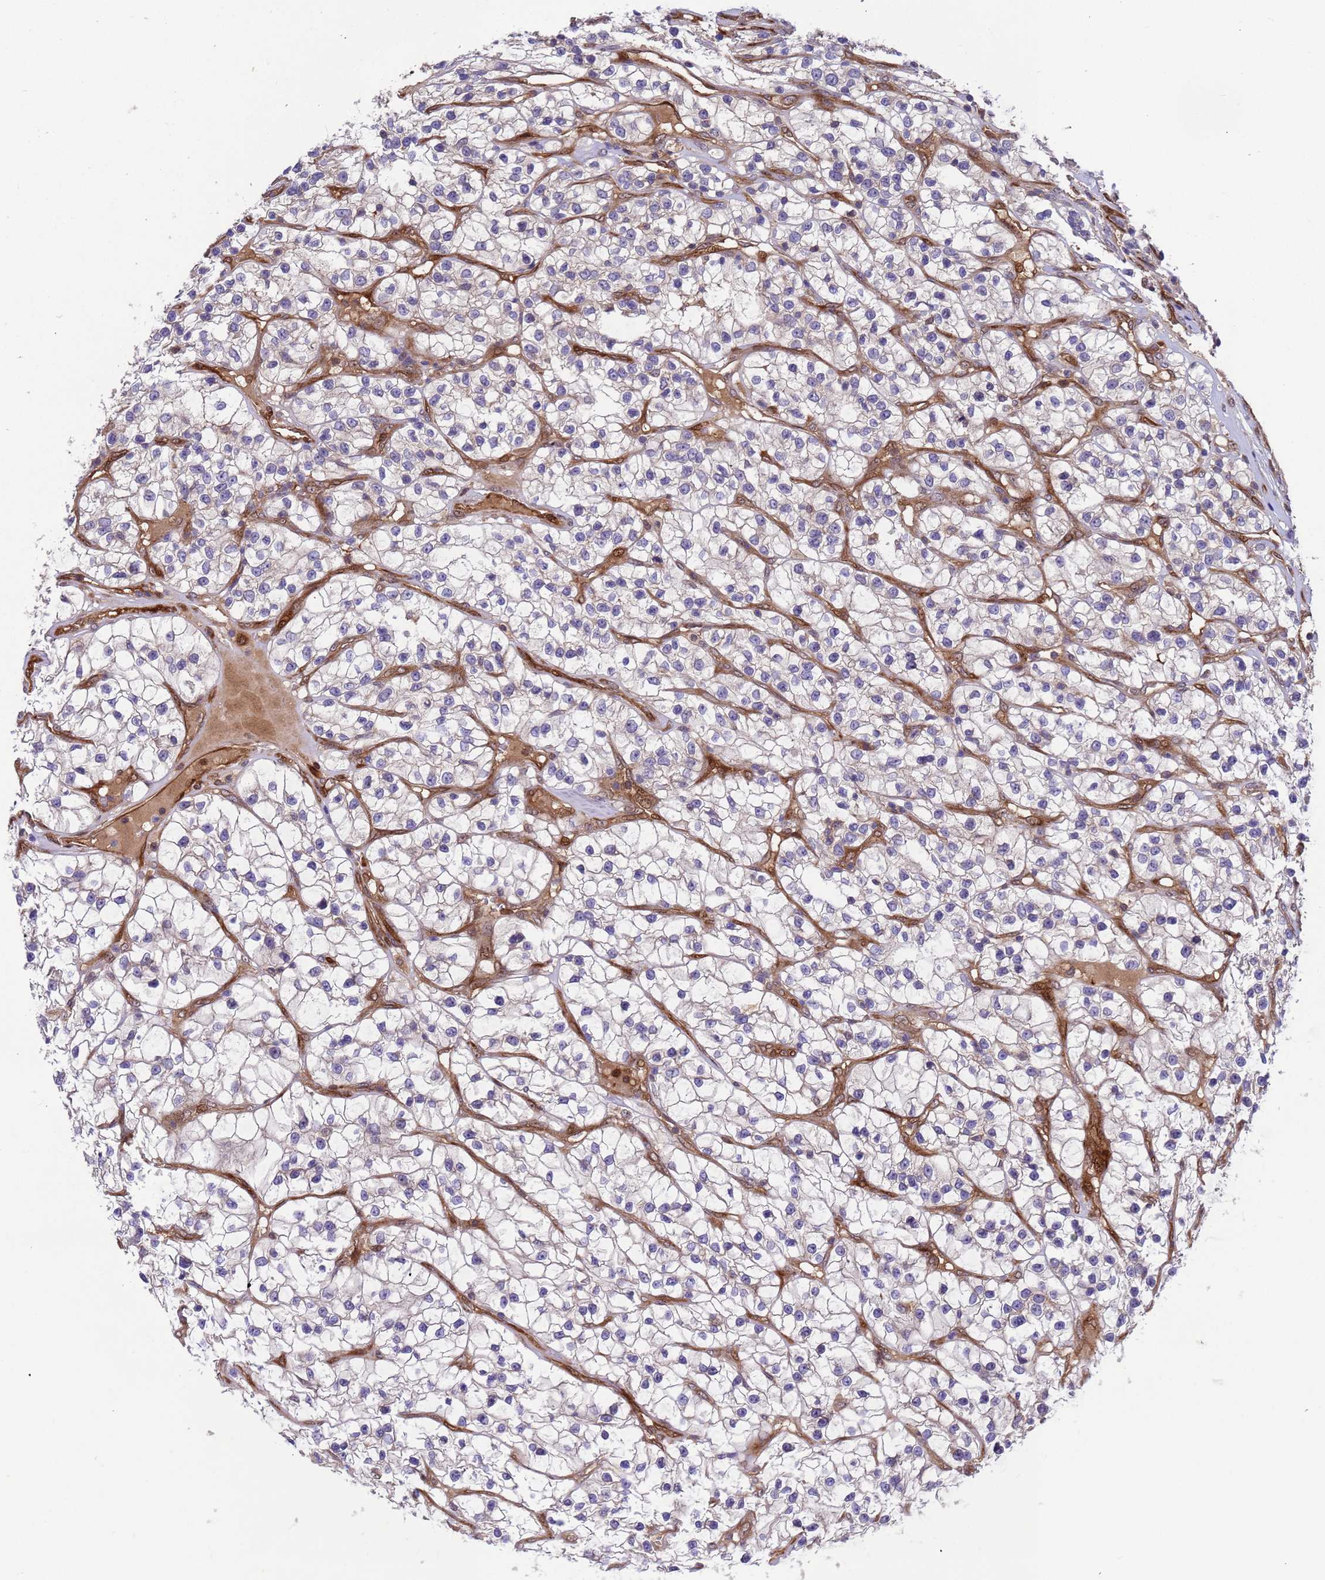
{"staining": {"intensity": "negative", "quantity": "none", "location": "none"}, "tissue": "renal cancer", "cell_type": "Tumor cells", "image_type": "cancer", "snomed": [{"axis": "morphology", "description": "Adenocarcinoma, NOS"}, {"axis": "topography", "description": "Kidney"}], "caption": "DAB immunohistochemical staining of renal cancer shows no significant expression in tumor cells.", "gene": "FOXRED1", "patient": {"sex": "female", "age": 57}}